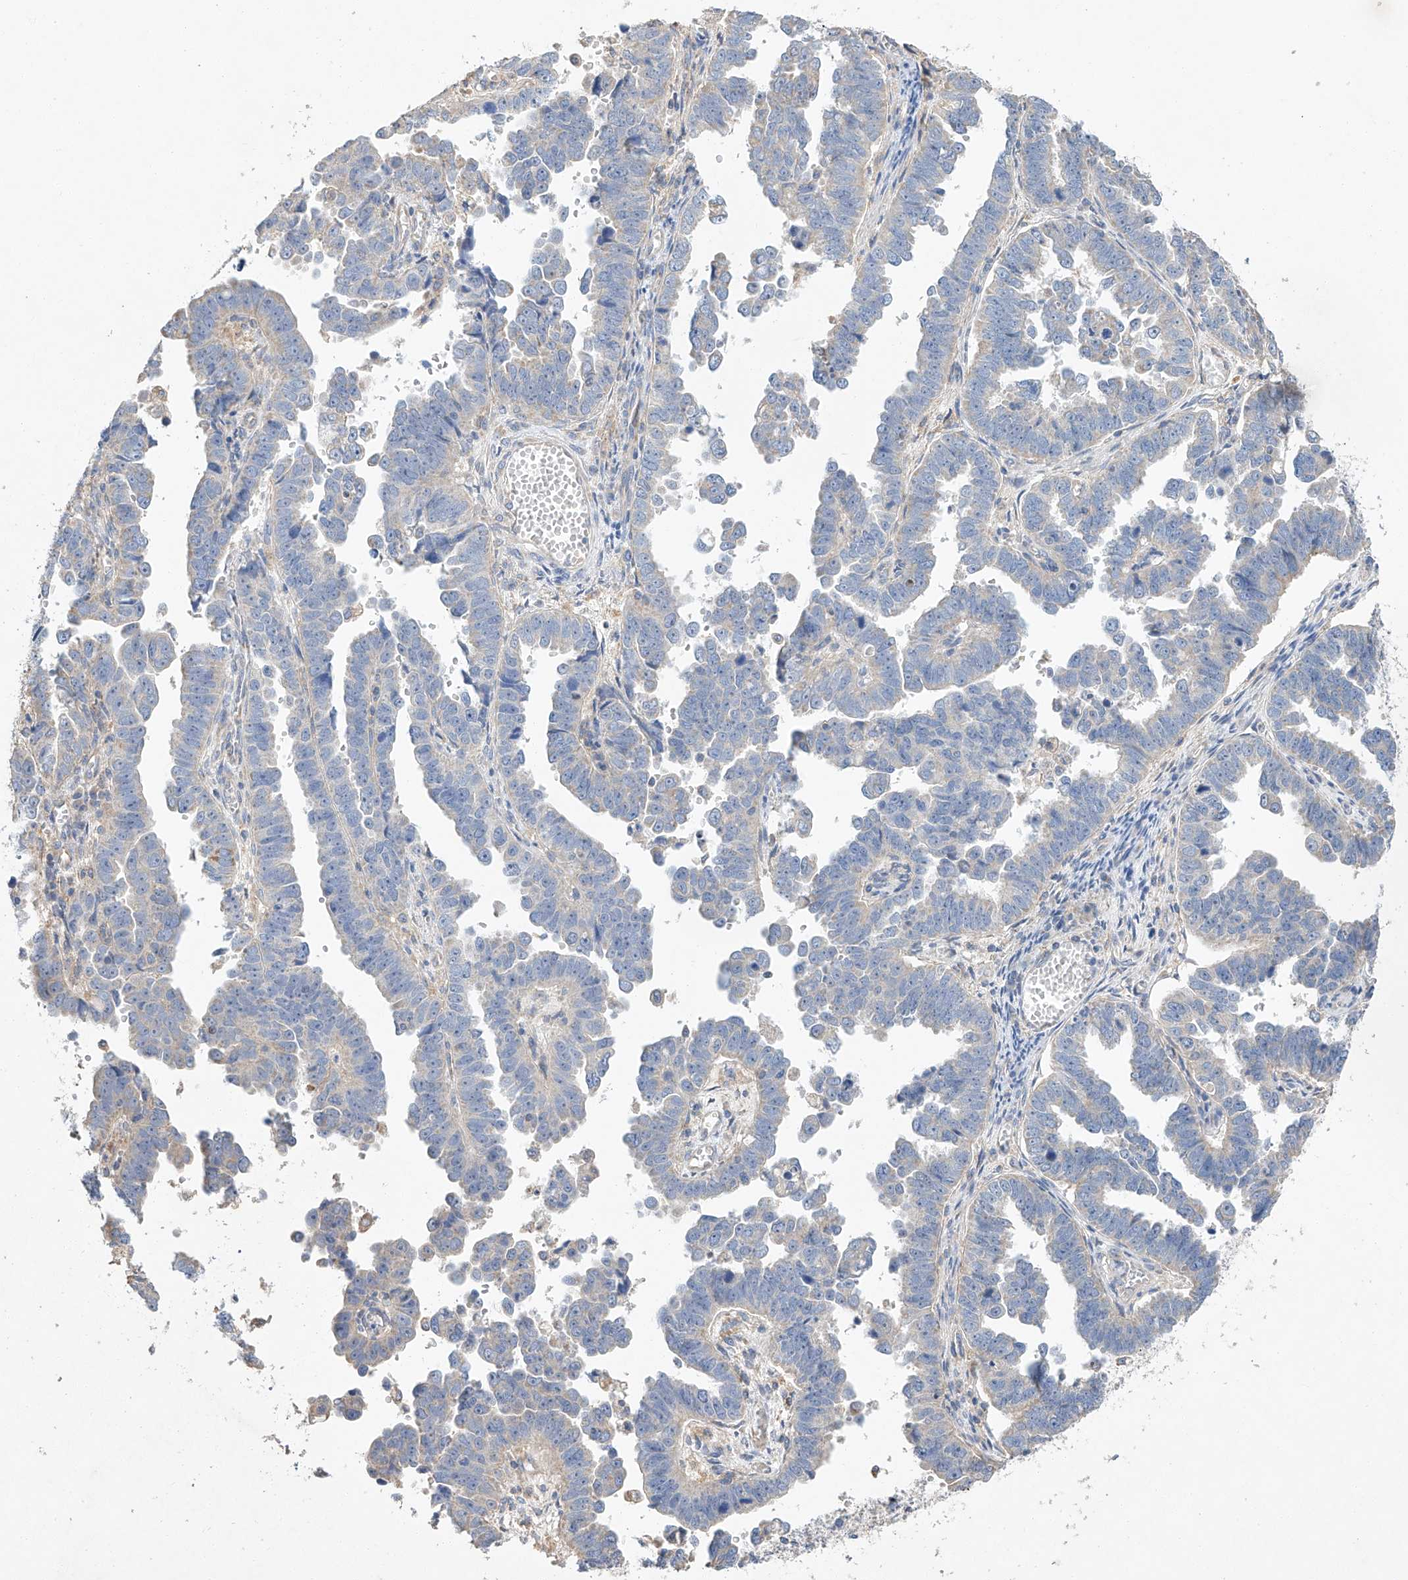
{"staining": {"intensity": "negative", "quantity": "none", "location": "none"}, "tissue": "endometrial cancer", "cell_type": "Tumor cells", "image_type": "cancer", "snomed": [{"axis": "morphology", "description": "Adenocarcinoma, NOS"}, {"axis": "topography", "description": "Endometrium"}], "caption": "High magnification brightfield microscopy of endometrial adenocarcinoma stained with DAB (brown) and counterstained with hematoxylin (blue): tumor cells show no significant expression.", "gene": "AMD1", "patient": {"sex": "female", "age": 75}}